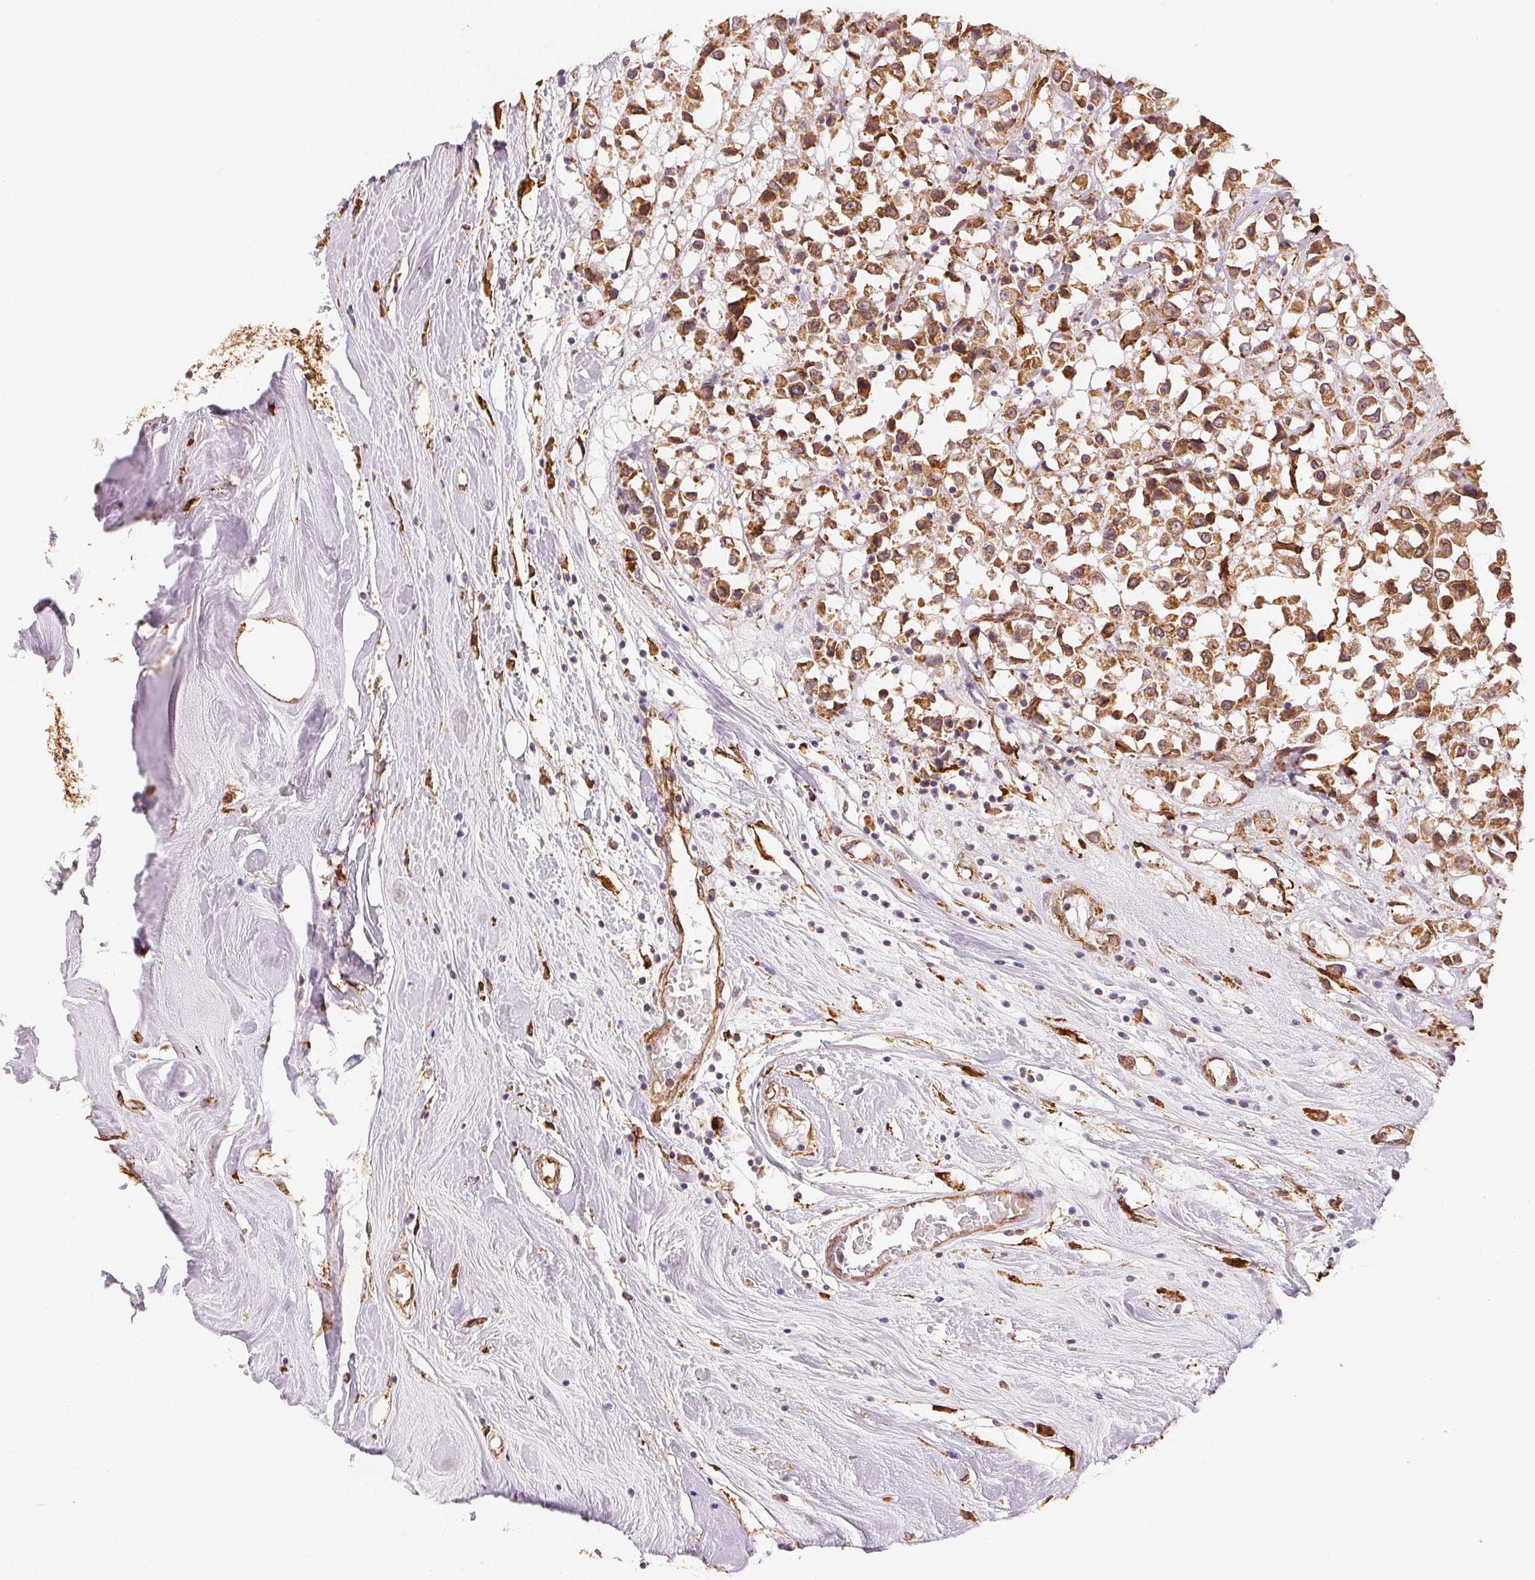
{"staining": {"intensity": "moderate", "quantity": ">75%", "location": "cytoplasmic/membranous"}, "tissue": "breast cancer", "cell_type": "Tumor cells", "image_type": "cancer", "snomed": [{"axis": "morphology", "description": "Duct carcinoma"}, {"axis": "topography", "description": "Breast"}], "caption": "Human breast cancer stained with a protein marker exhibits moderate staining in tumor cells.", "gene": "RCN3", "patient": {"sex": "female", "age": 61}}